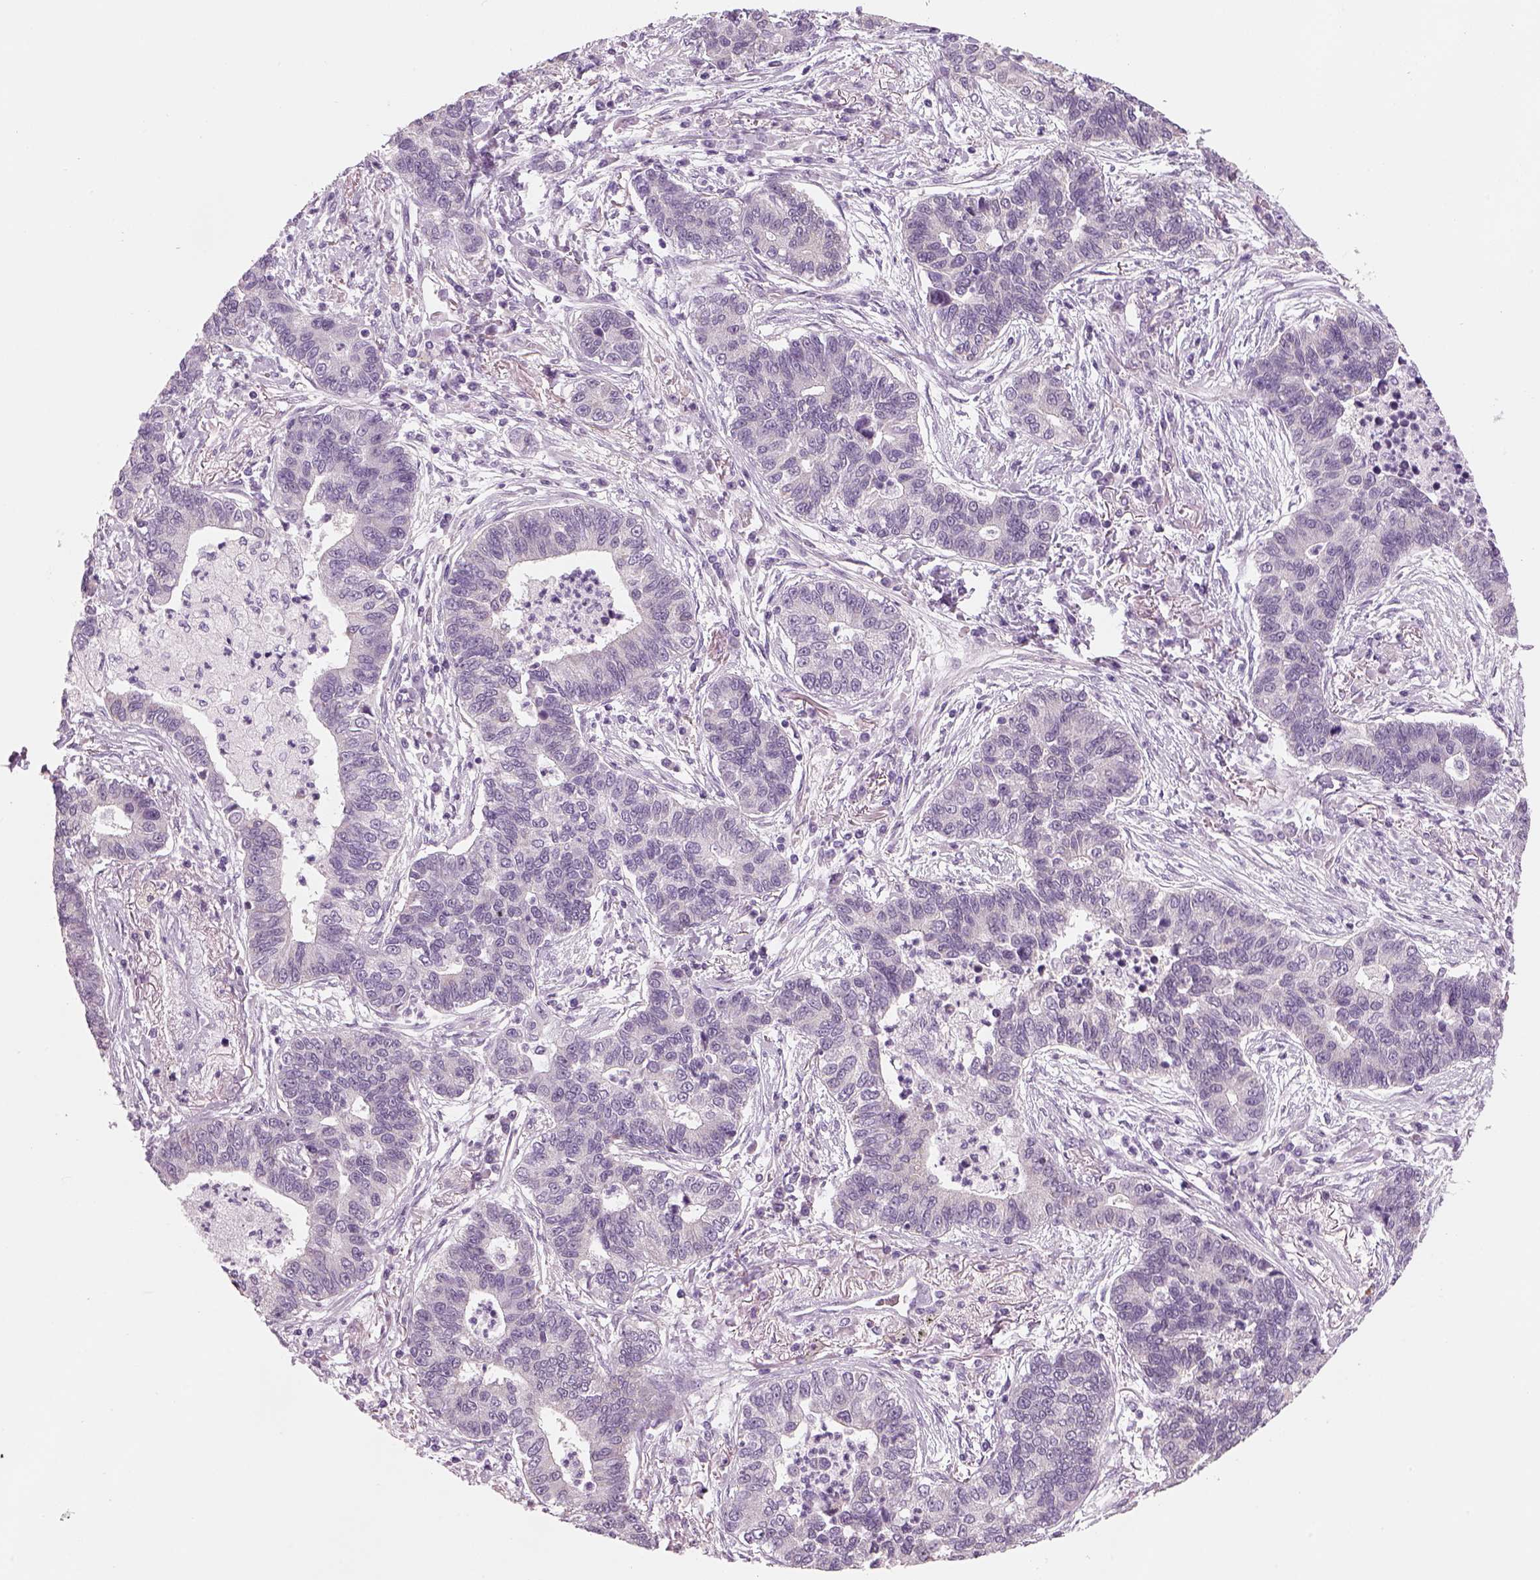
{"staining": {"intensity": "negative", "quantity": "none", "location": "none"}, "tissue": "lung cancer", "cell_type": "Tumor cells", "image_type": "cancer", "snomed": [{"axis": "morphology", "description": "Adenocarcinoma, NOS"}, {"axis": "topography", "description": "Lung"}], "caption": "There is no significant staining in tumor cells of lung adenocarcinoma.", "gene": "KCNMB4", "patient": {"sex": "female", "age": 57}}